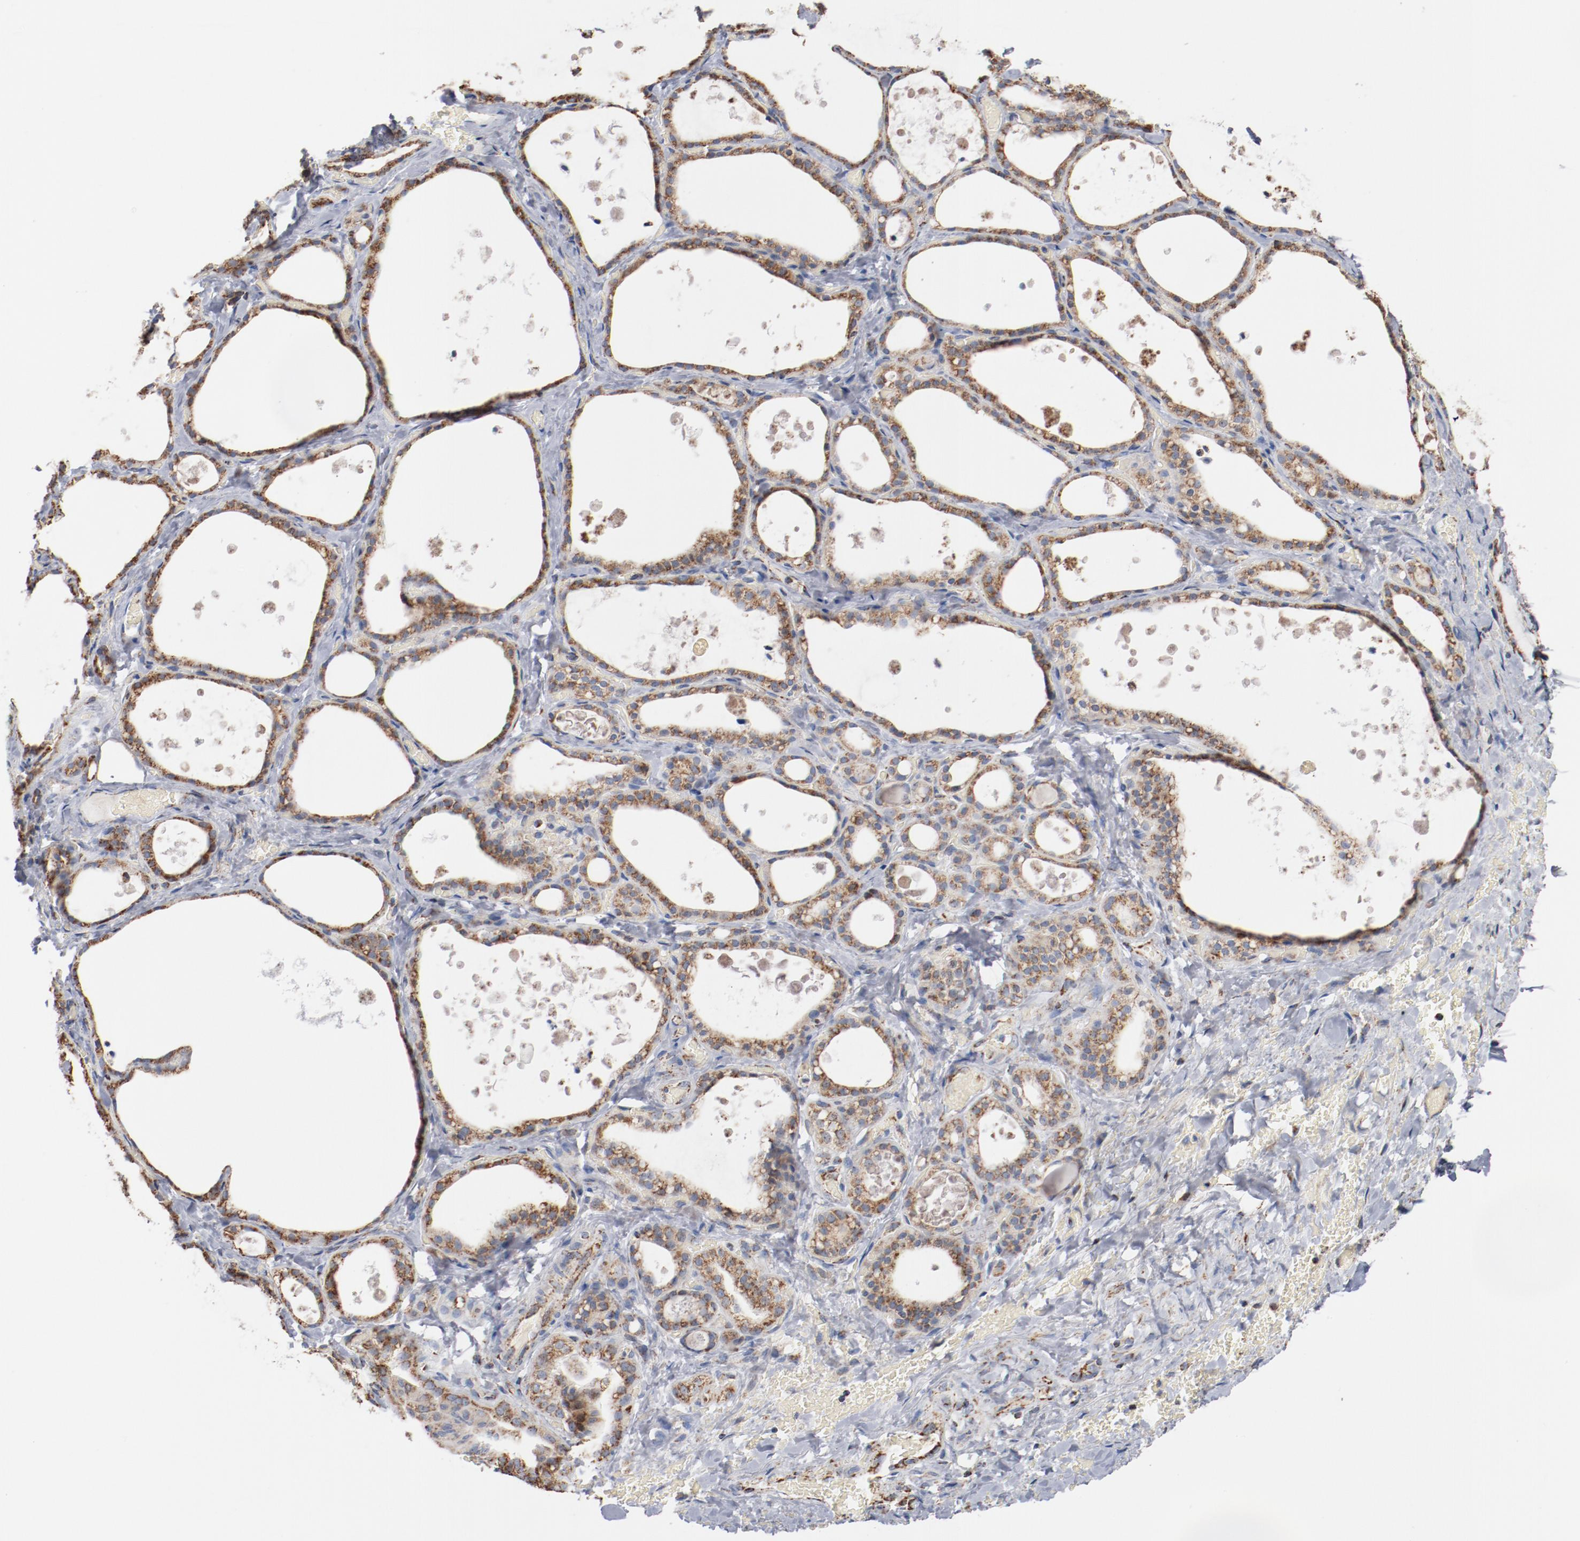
{"staining": {"intensity": "moderate", "quantity": ">75%", "location": "cytoplasmic/membranous"}, "tissue": "thyroid gland", "cell_type": "Glandular cells", "image_type": "normal", "snomed": [{"axis": "morphology", "description": "Normal tissue, NOS"}, {"axis": "topography", "description": "Thyroid gland"}], "caption": "Brown immunohistochemical staining in benign human thyroid gland demonstrates moderate cytoplasmic/membranous positivity in about >75% of glandular cells. (IHC, brightfield microscopy, high magnification).", "gene": "NDUFS4", "patient": {"sex": "male", "age": 61}}